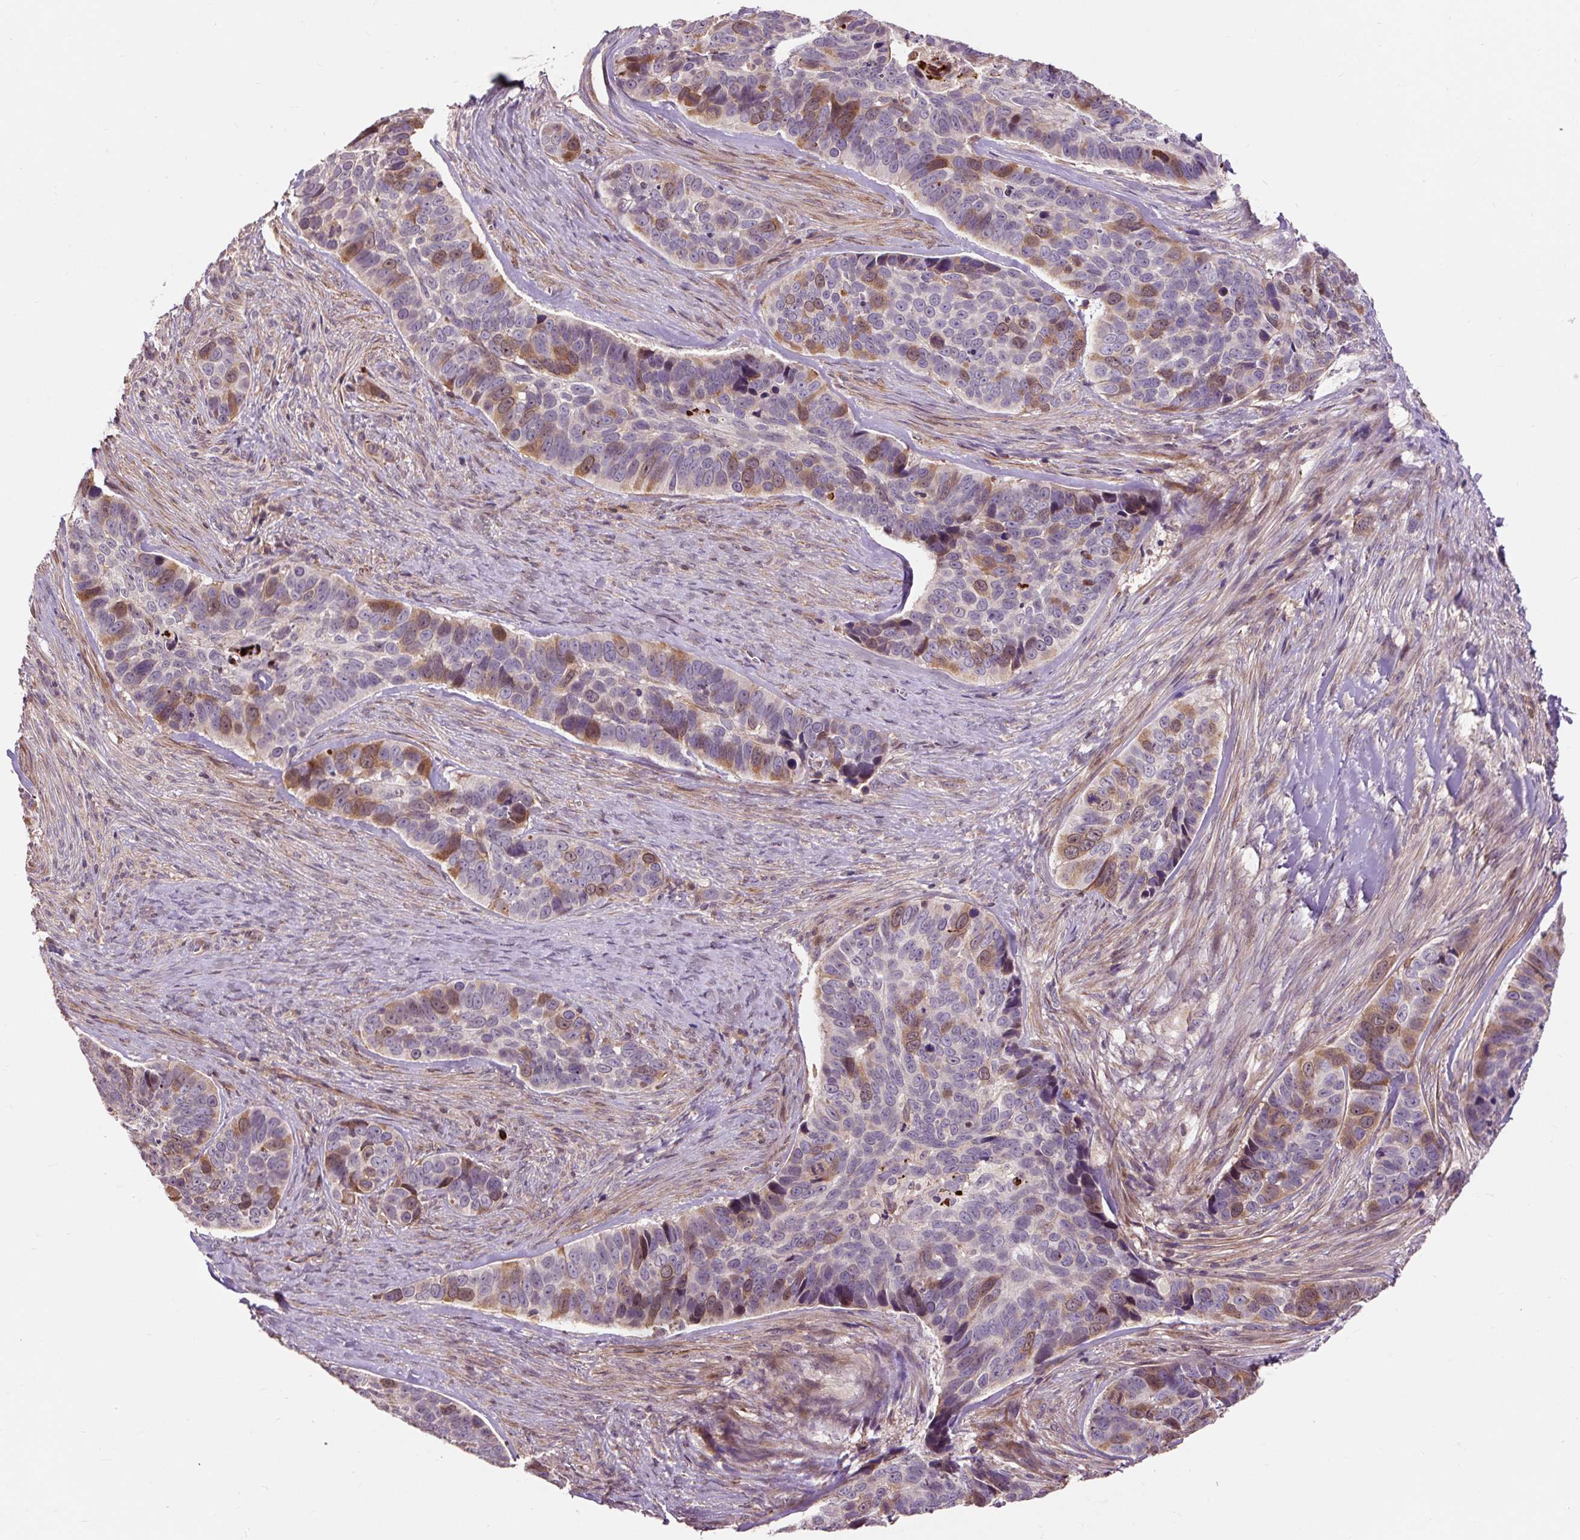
{"staining": {"intensity": "moderate", "quantity": "<25%", "location": "cytoplasmic/membranous"}, "tissue": "skin cancer", "cell_type": "Tumor cells", "image_type": "cancer", "snomed": [{"axis": "morphology", "description": "Basal cell carcinoma"}, {"axis": "topography", "description": "Skin"}], "caption": "DAB (3,3'-diaminobenzidine) immunohistochemical staining of skin cancer (basal cell carcinoma) demonstrates moderate cytoplasmic/membranous protein positivity in approximately <25% of tumor cells. Immunohistochemistry stains the protein of interest in brown and the nuclei are stained blue.", "gene": "PRIMPOL", "patient": {"sex": "female", "age": 82}}